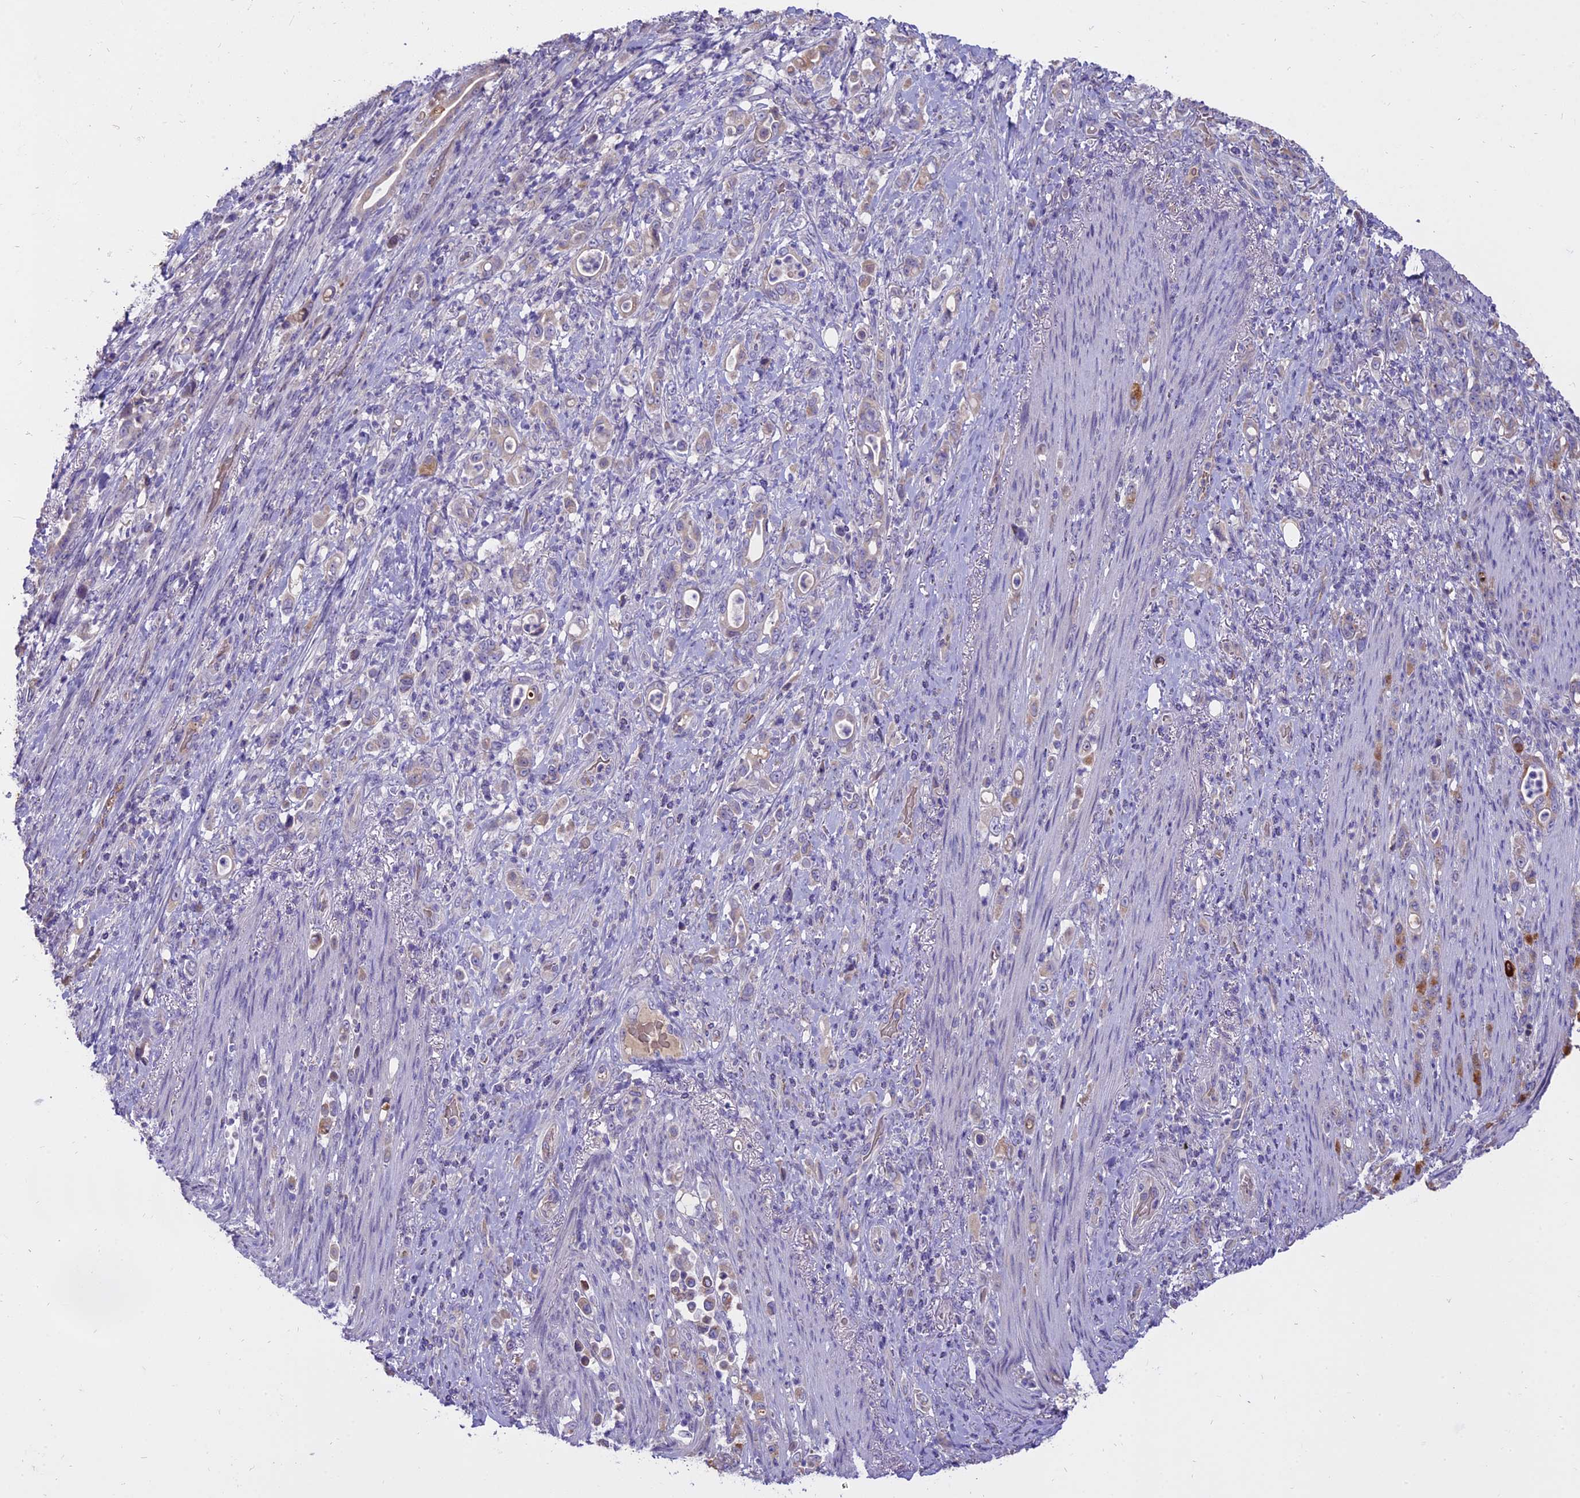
{"staining": {"intensity": "negative", "quantity": "none", "location": "none"}, "tissue": "stomach cancer", "cell_type": "Tumor cells", "image_type": "cancer", "snomed": [{"axis": "morphology", "description": "Normal tissue, NOS"}, {"axis": "morphology", "description": "Adenocarcinoma, NOS"}, {"axis": "topography", "description": "Stomach"}], "caption": "Human adenocarcinoma (stomach) stained for a protein using IHC shows no positivity in tumor cells.", "gene": "WFDC2", "patient": {"sex": "female", "age": 79}}